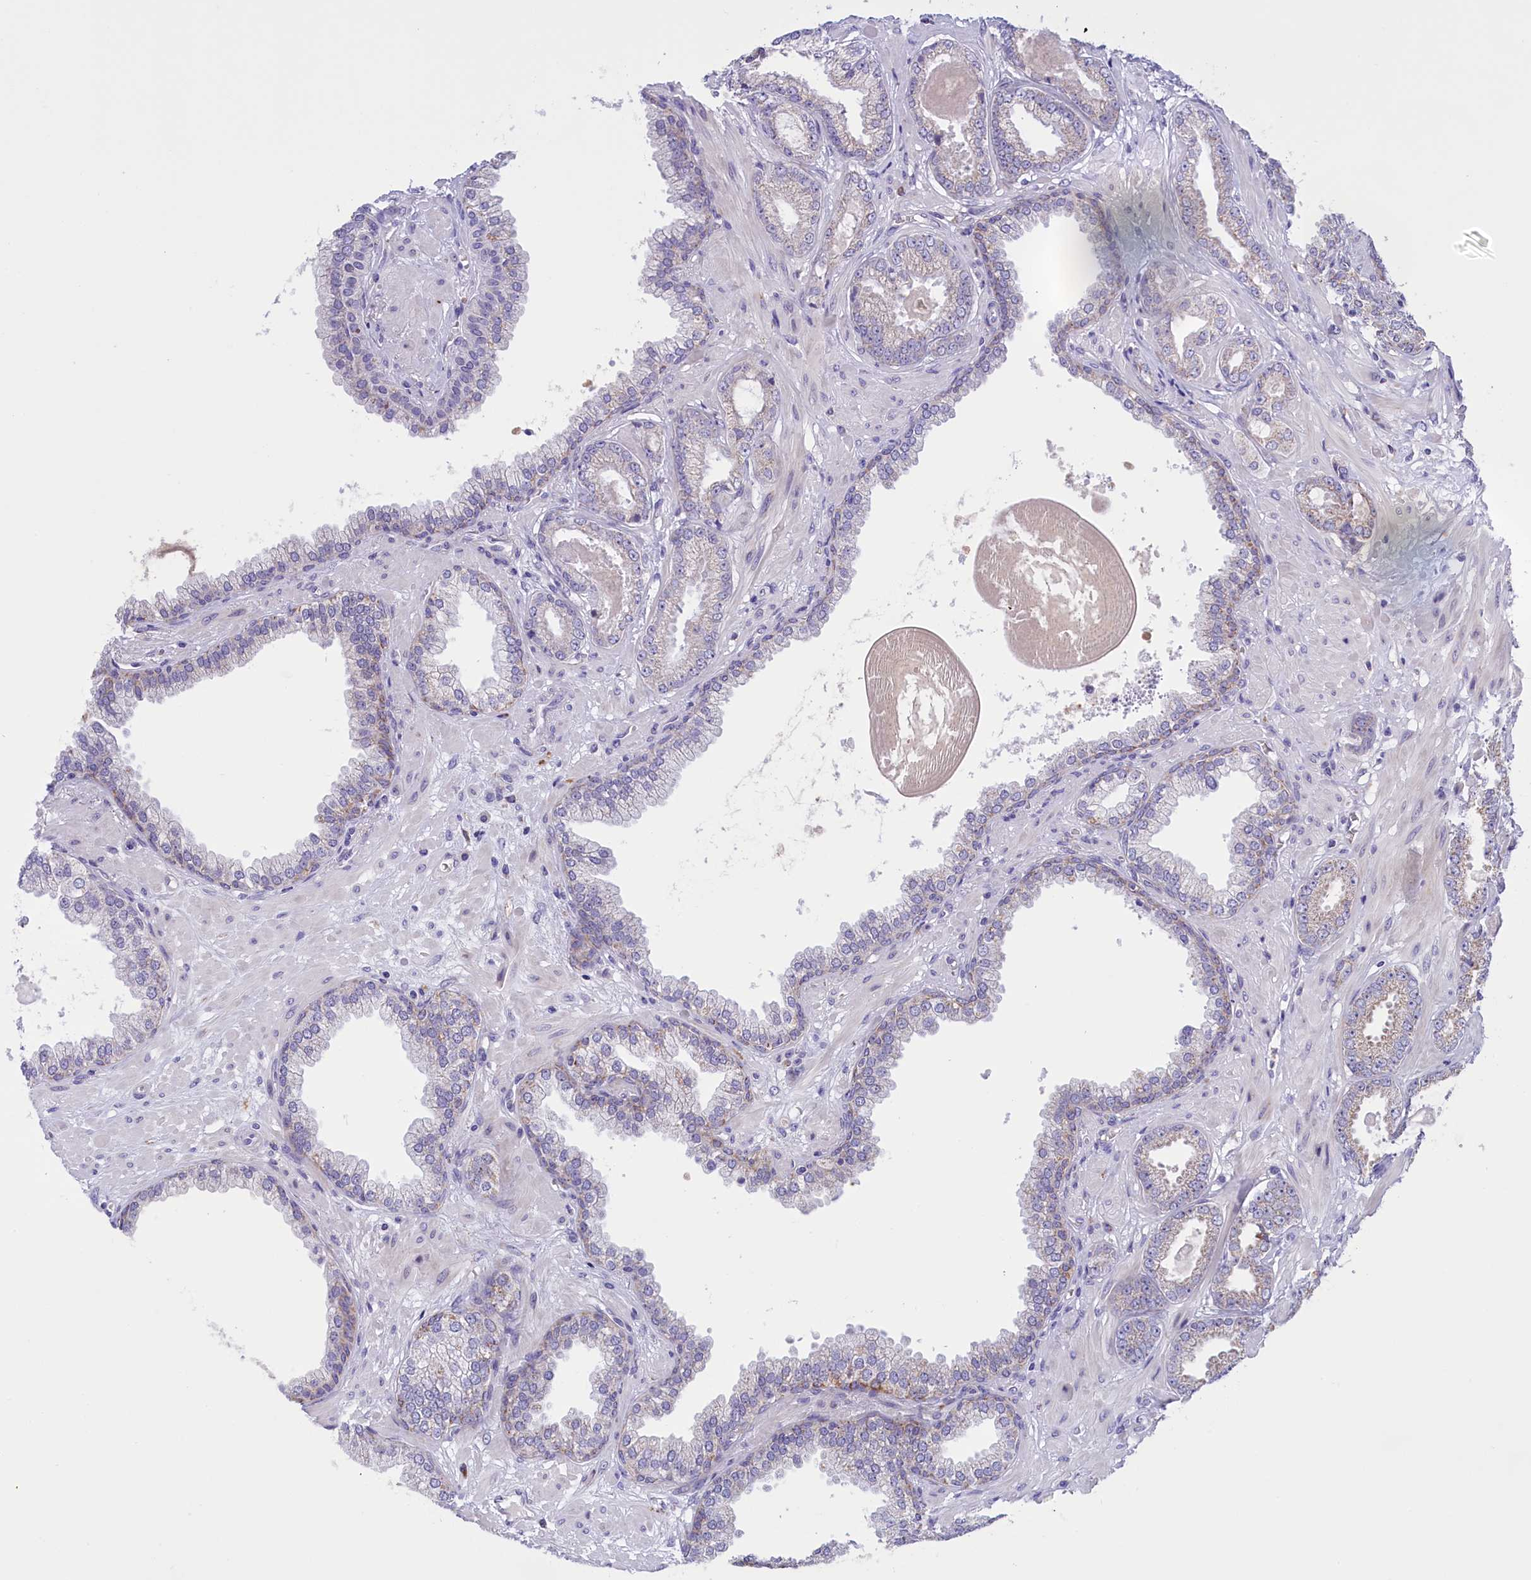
{"staining": {"intensity": "weak", "quantity": "<25%", "location": "cytoplasmic/membranous"}, "tissue": "prostate cancer", "cell_type": "Tumor cells", "image_type": "cancer", "snomed": [{"axis": "morphology", "description": "Adenocarcinoma, Low grade"}, {"axis": "topography", "description": "Prostate"}], "caption": "Immunohistochemical staining of low-grade adenocarcinoma (prostate) displays no significant staining in tumor cells.", "gene": "FAM149B1", "patient": {"sex": "male", "age": 64}}